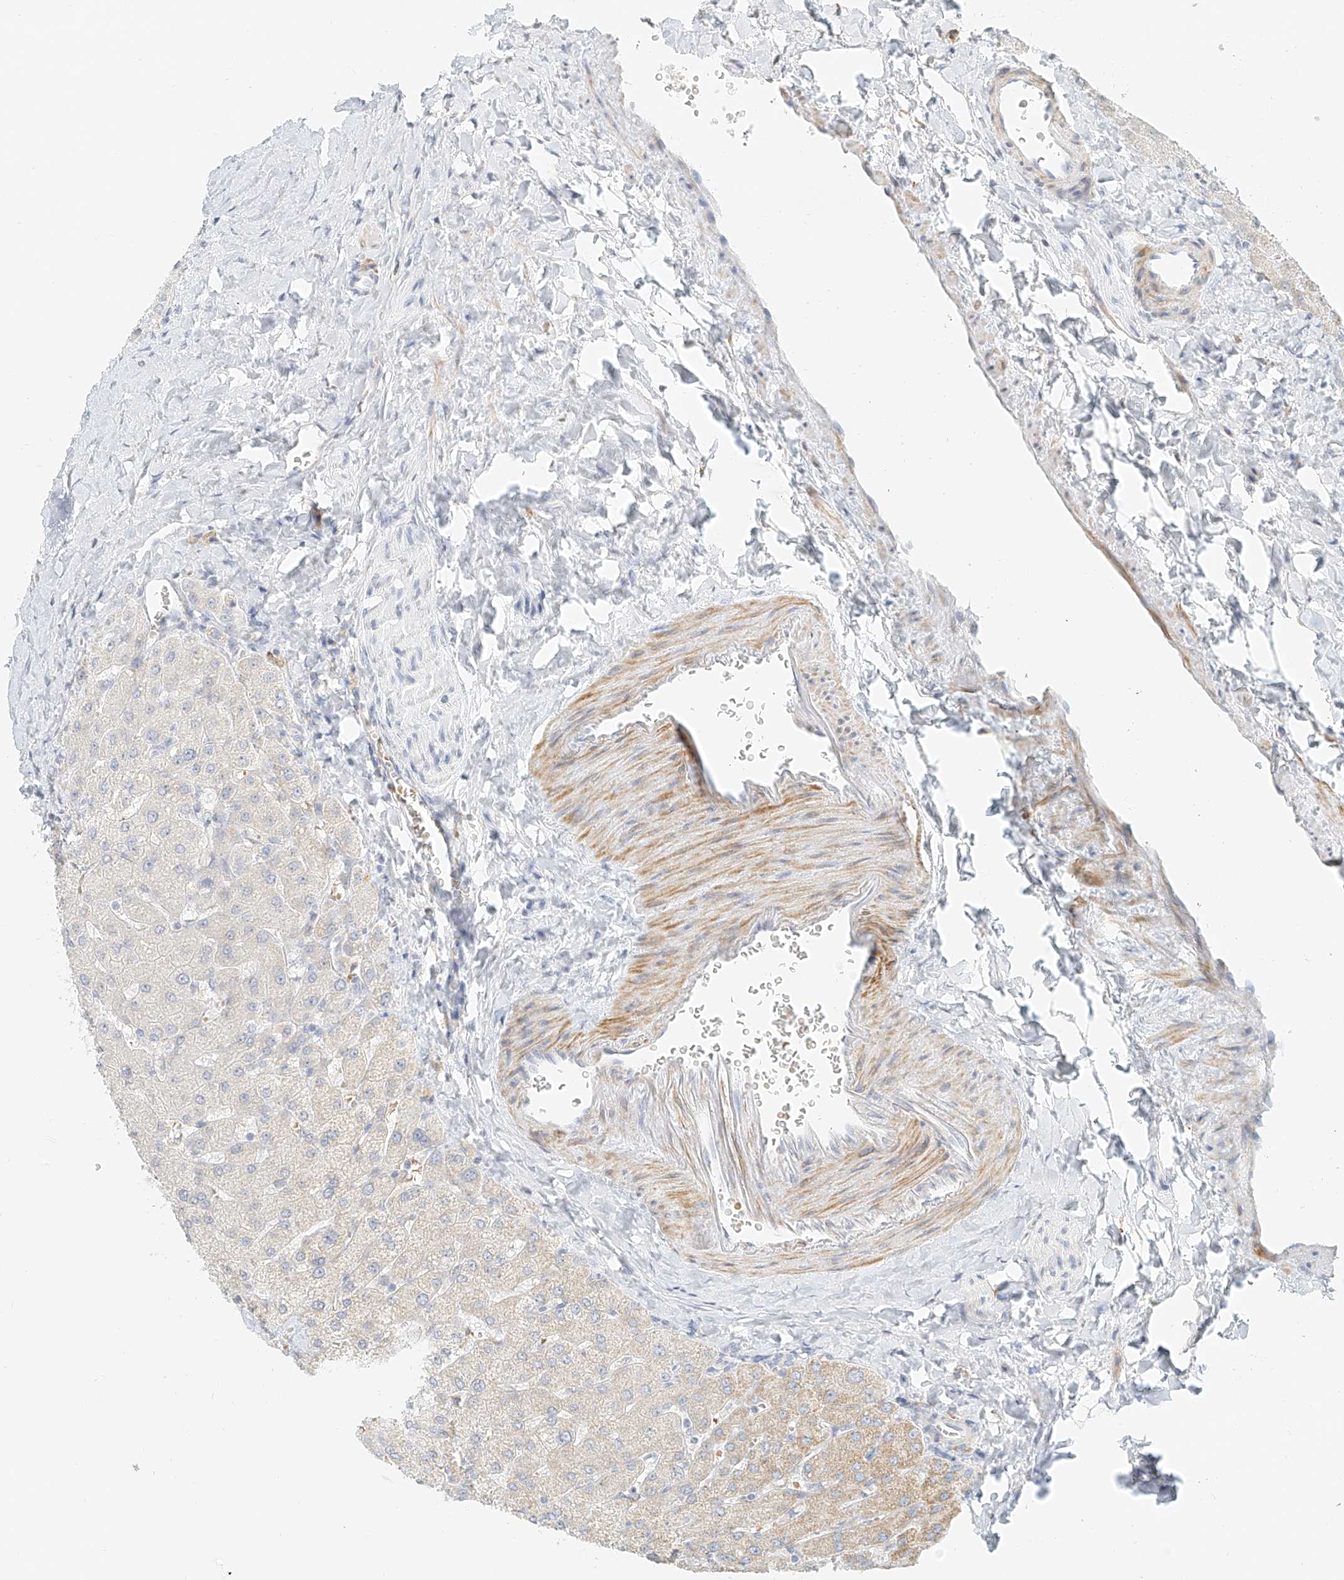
{"staining": {"intensity": "negative", "quantity": "none", "location": "none"}, "tissue": "liver", "cell_type": "Cholangiocytes", "image_type": "normal", "snomed": [{"axis": "morphology", "description": "Normal tissue, NOS"}, {"axis": "topography", "description": "Liver"}], "caption": "Benign liver was stained to show a protein in brown. There is no significant staining in cholangiocytes. (DAB immunohistochemistry visualized using brightfield microscopy, high magnification).", "gene": "CXorf58", "patient": {"sex": "male", "age": 55}}